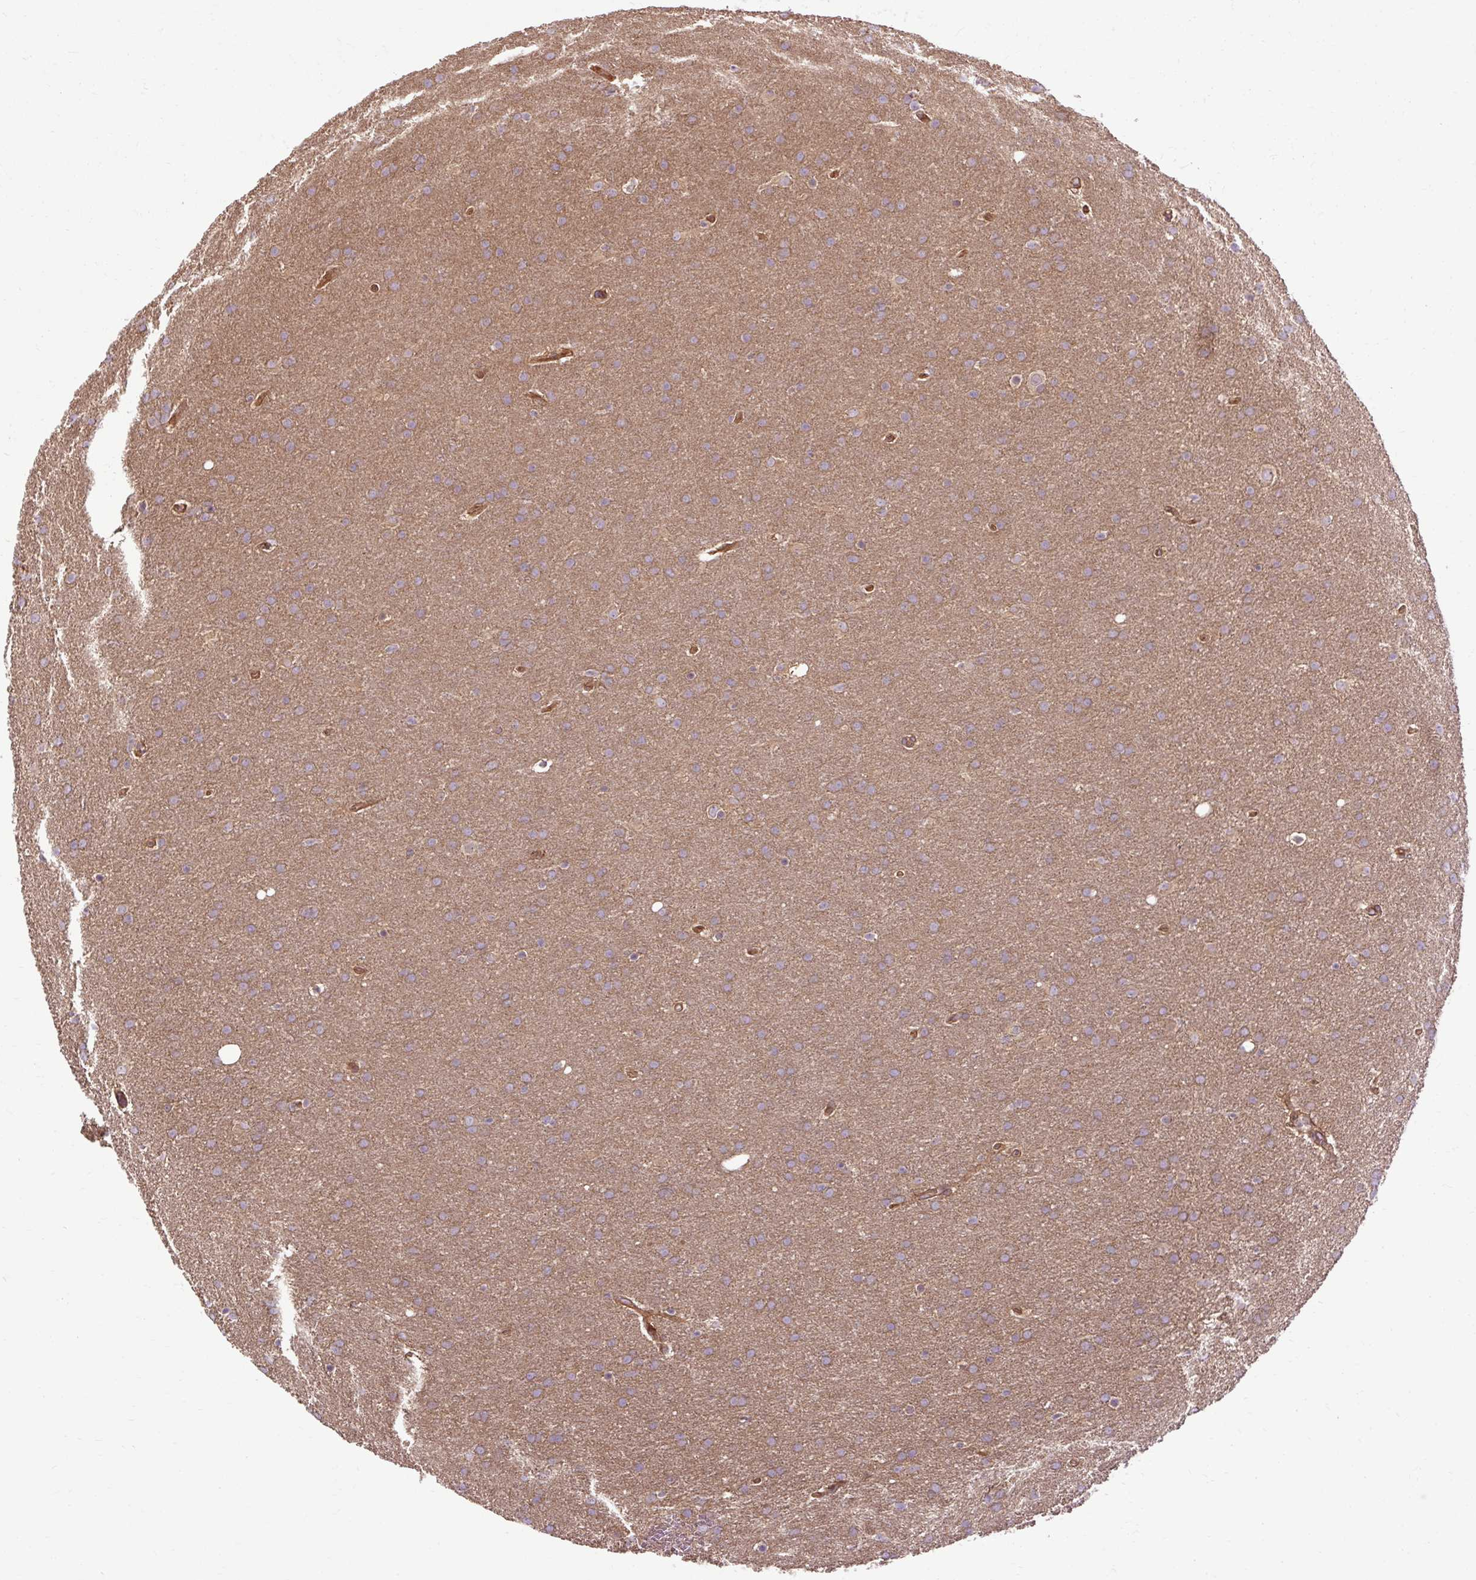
{"staining": {"intensity": "moderate", "quantity": ">75%", "location": "cytoplasmic/membranous"}, "tissue": "glioma", "cell_type": "Tumor cells", "image_type": "cancer", "snomed": [{"axis": "morphology", "description": "Glioma, malignant, Low grade"}, {"axis": "topography", "description": "Brain"}], "caption": "Protein staining exhibits moderate cytoplasmic/membranous positivity in about >75% of tumor cells in malignant glioma (low-grade).", "gene": "CCDC93", "patient": {"sex": "female", "age": 32}}